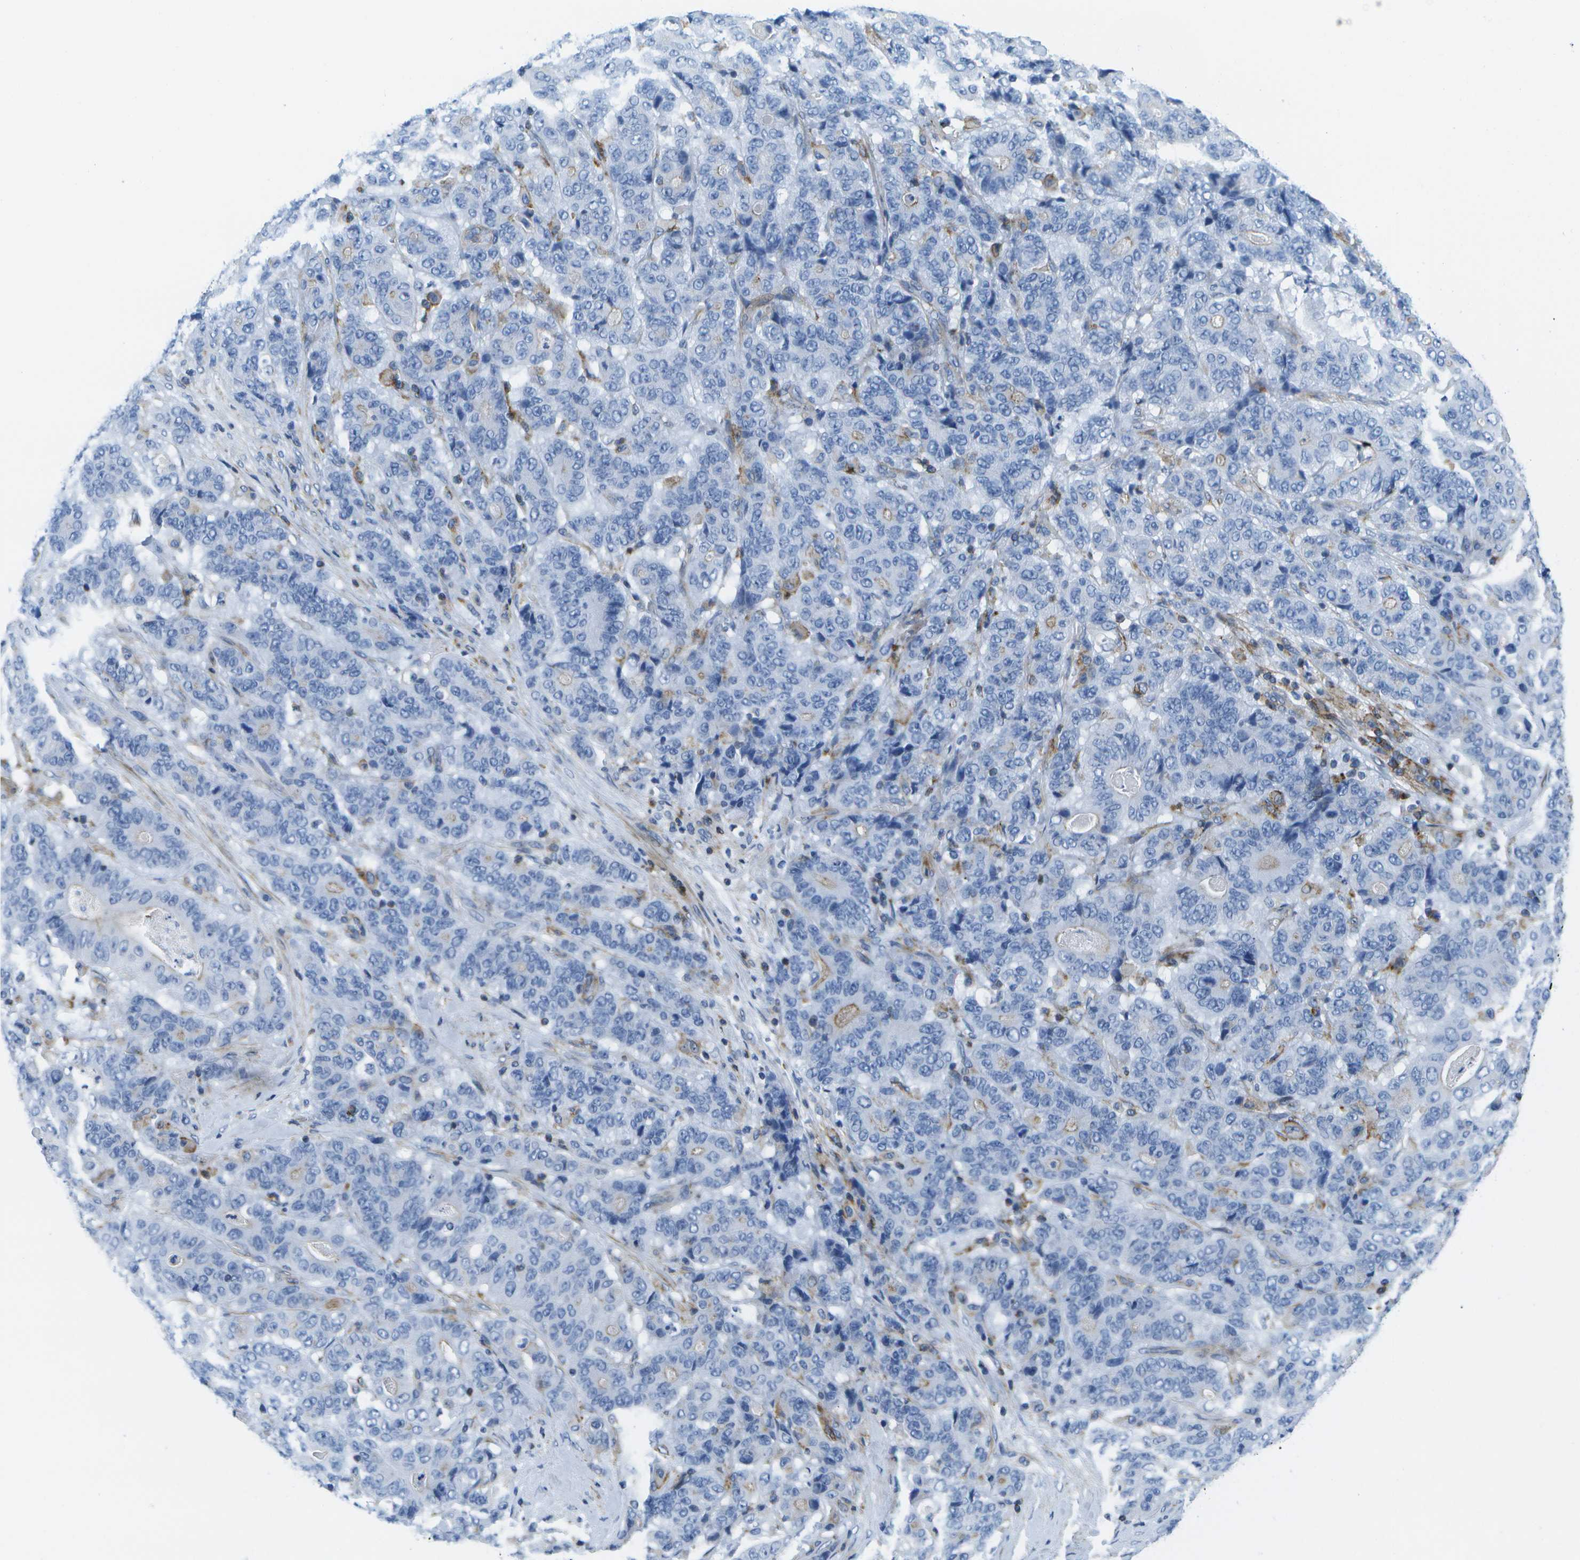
{"staining": {"intensity": "negative", "quantity": "none", "location": "none"}, "tissue": "stomach cancer", "cell_type": "Tumor cells", "image_type": "cancer", "snomed": [{"axis": "morphology", "description": "Adenocarcinoma, NOS"}, {"axis": "topography", "description": "Stomach"}], "caption": "Immunohistochemistry (IHC) histopathology image of neoplastic tissue: human stomach adenocarcinoma stained with DAB (3,3'-diaminobenzidine) demonstrates no significant protein staining in tumor cells. Brightfield microscopy of immunohistochemistry (IHC) stained with DAB (3,3'-diaminobenzidine) (brown) and hematoxylin (blue), captured at high magnification.", "gene": "ADGRG6", "patient": {"sex": "female", "age": 73}}